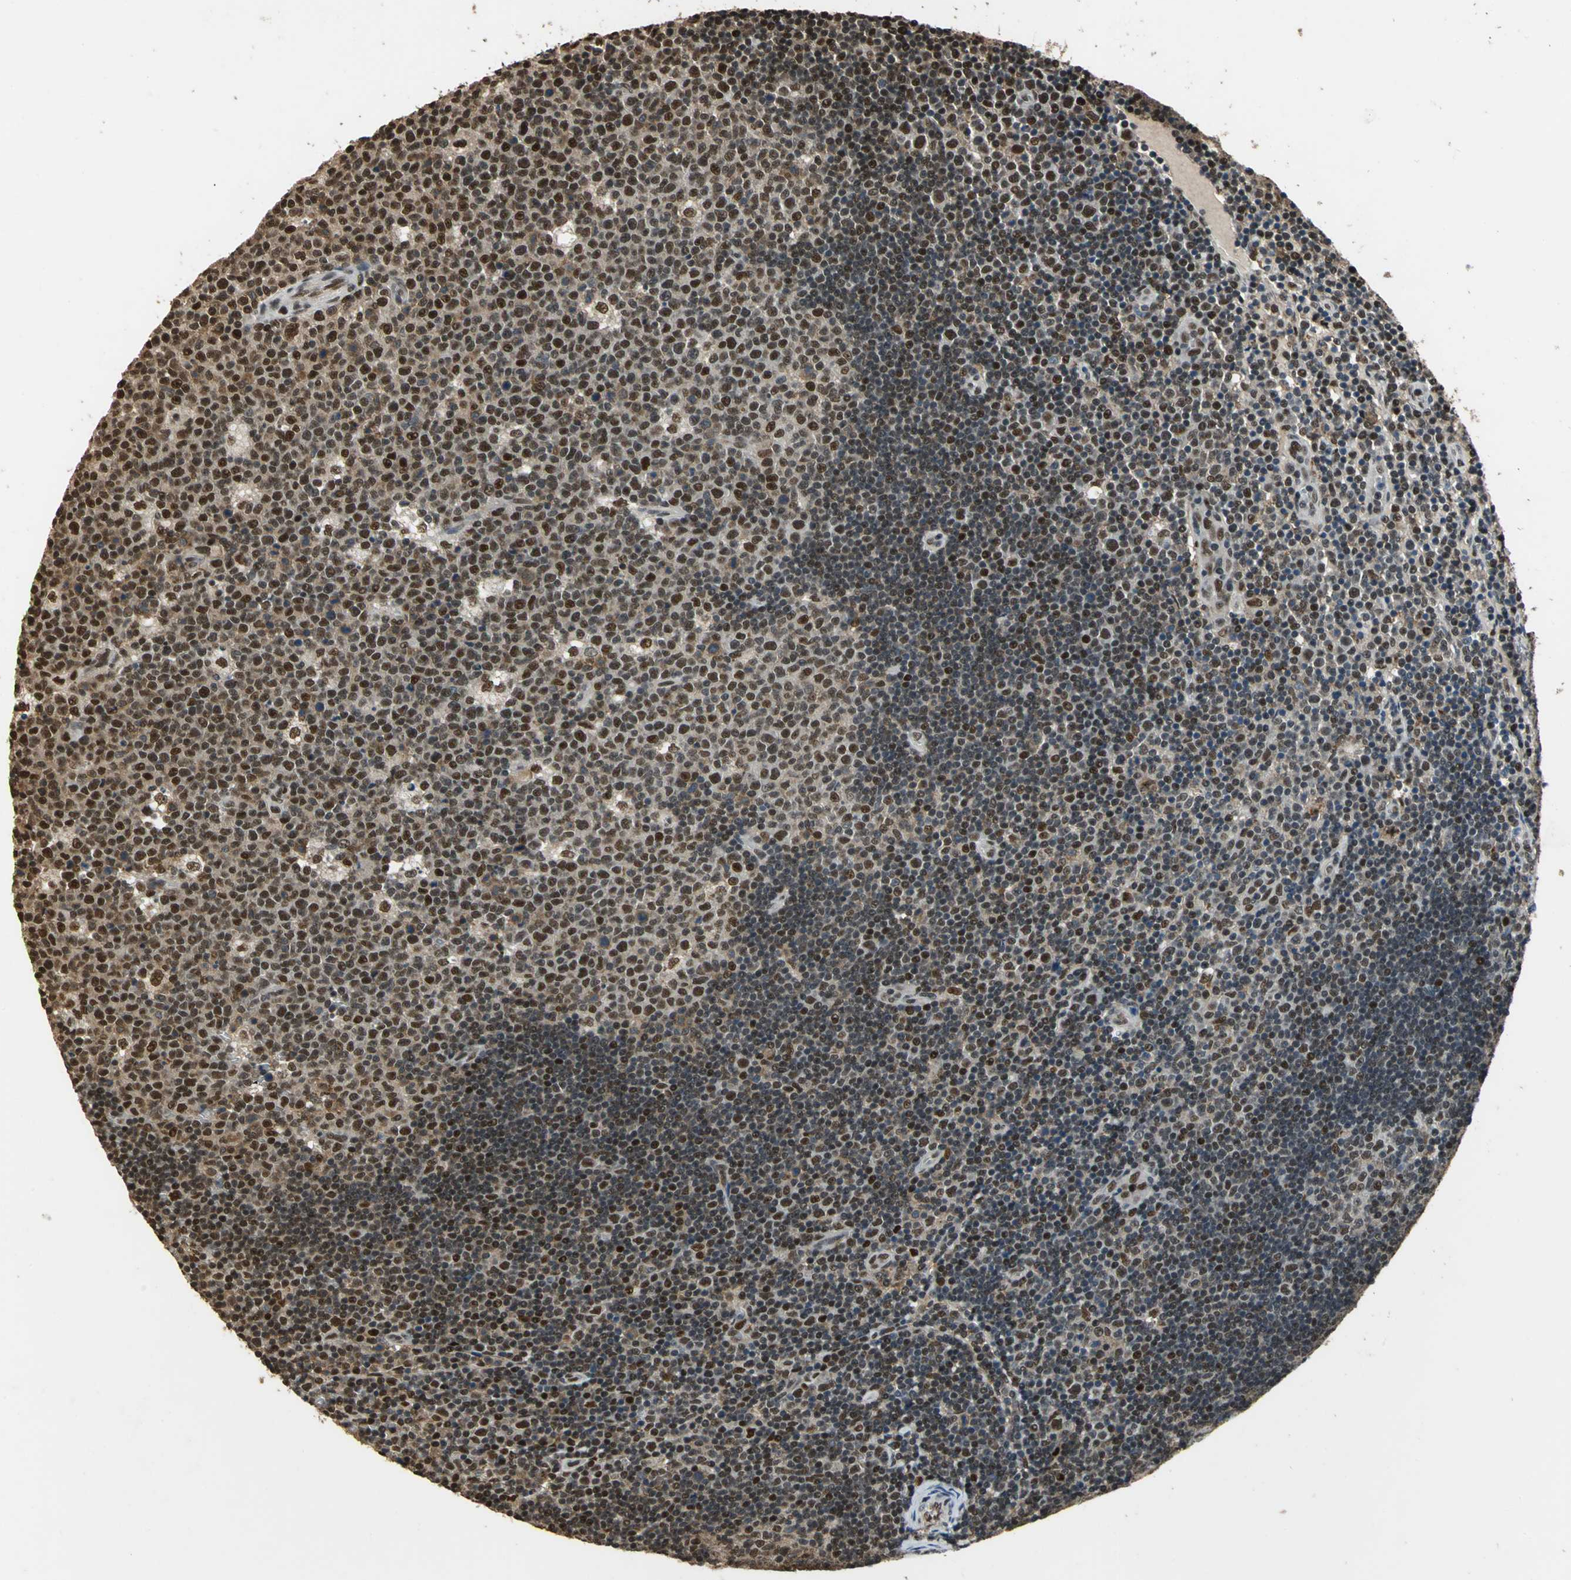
{"staining": {"intensity": "strong", "quantity": ">75%", "location": "cytoplasmic/membranous,nuclear"}, "tissue": "lymph node", "cell_type": "Germinal center cells", "image_type": "normal", "snomed": [{"axis": "morphology", "description": "Normal tissue, NOS"}, {"axis": "topography", "description": "Lymph node"}, {"axis": "topography", "description": "Salivary gland"}], "caption": "Benign lymph node shows strong cytoplasmic/membranous,nuclear expression in about >75% of germinal center cells The protein of interest is shown in brown color, while the nuclei are stained blue..", "gene": "MIS18BP1", "patient": {"sex": "male", "age": 8}}